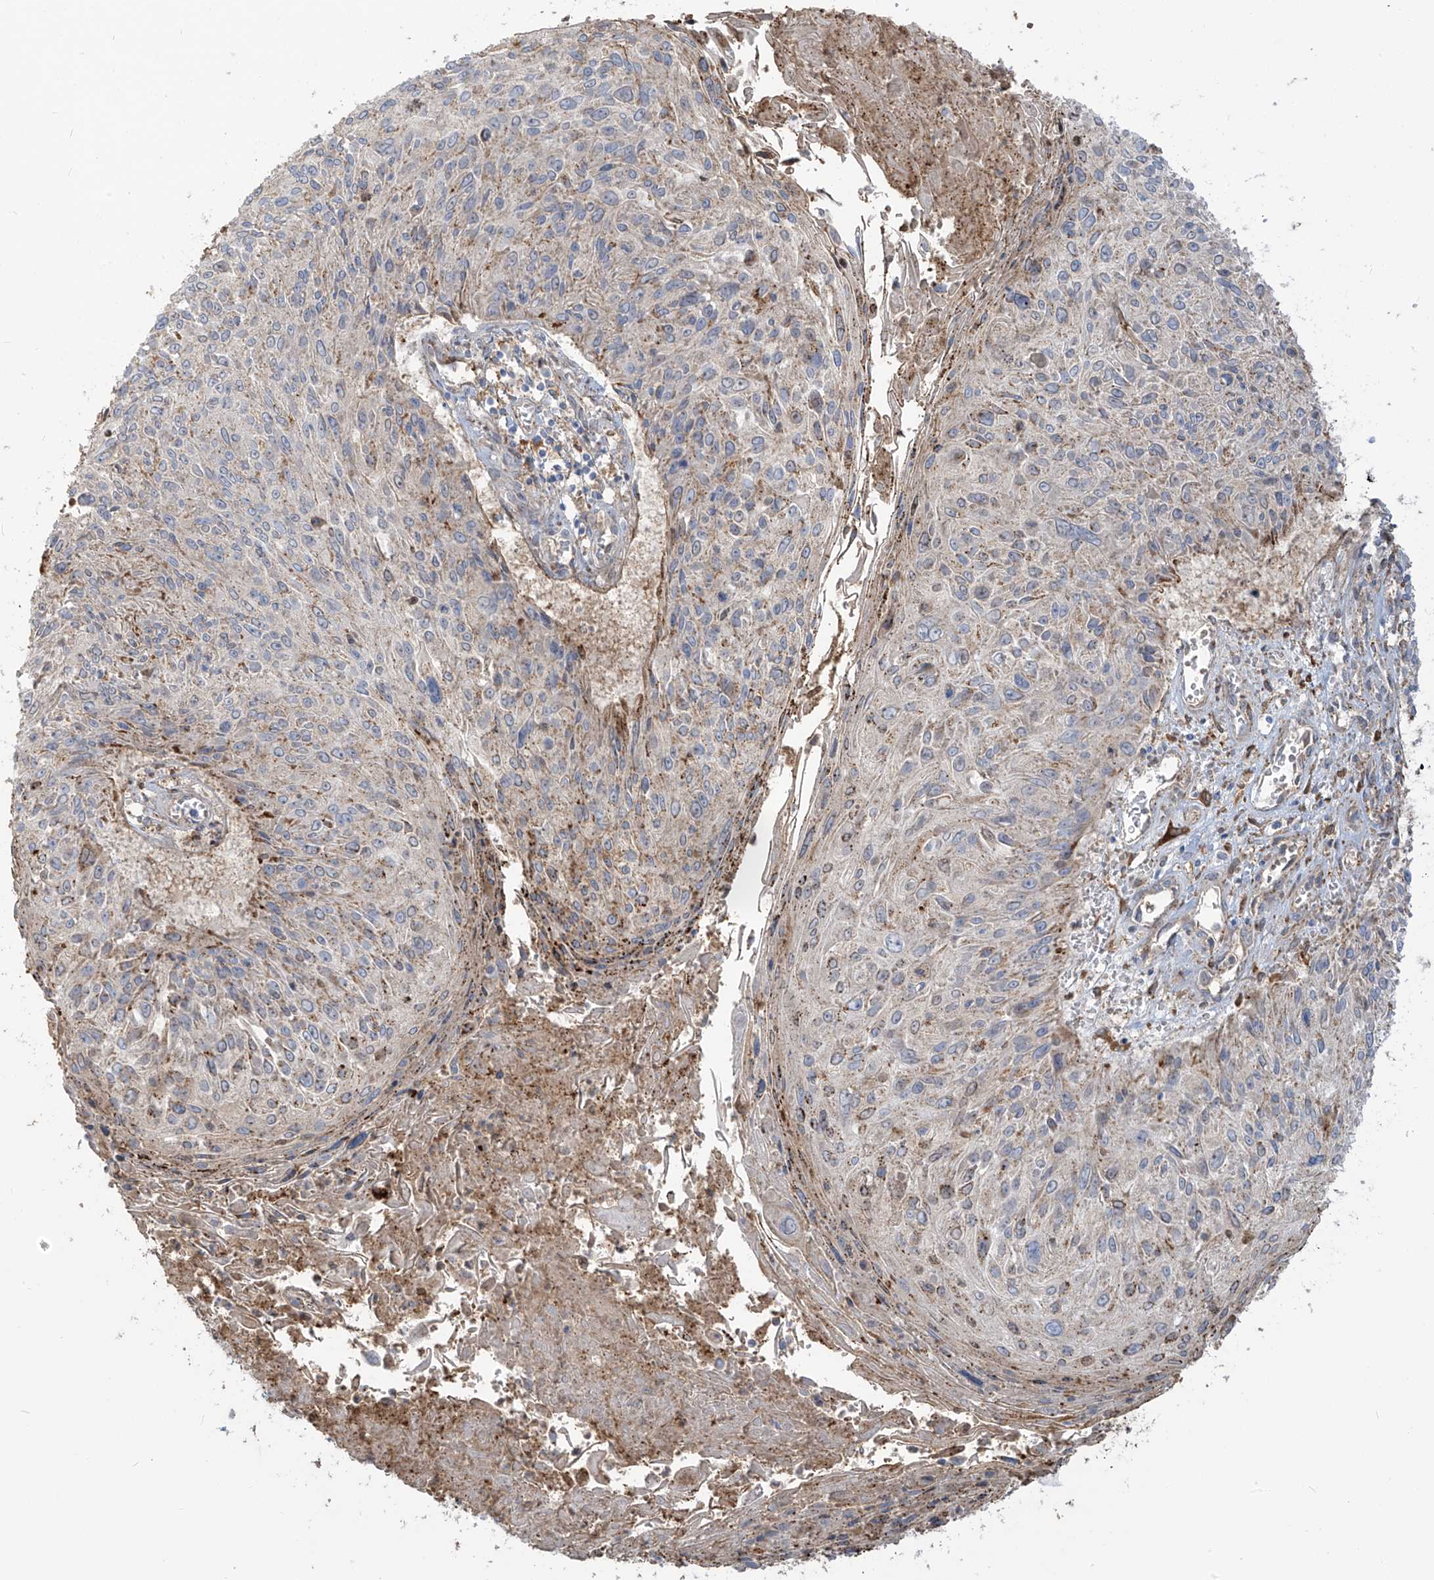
{"staining": {"intensity": "weak", "quantity": "<25%", "location": "cytoplasmic/membranous"}, "tissue": "cervical cancer", "cell_type": "Tumor cells", "image_type": "cancer", "snomed": [{"axis": "morphology", "description": "Squamous cell carcinoma, NOS"}, {"axis": "topography", "description": "Cervix"}], "caption": "A micrograph of human cervical cancer (squamous cell carcinoma) is negative for staining in tumor cells.", "gene": "ZGRF1", "patient": {"sex": "female", "age": 51}}